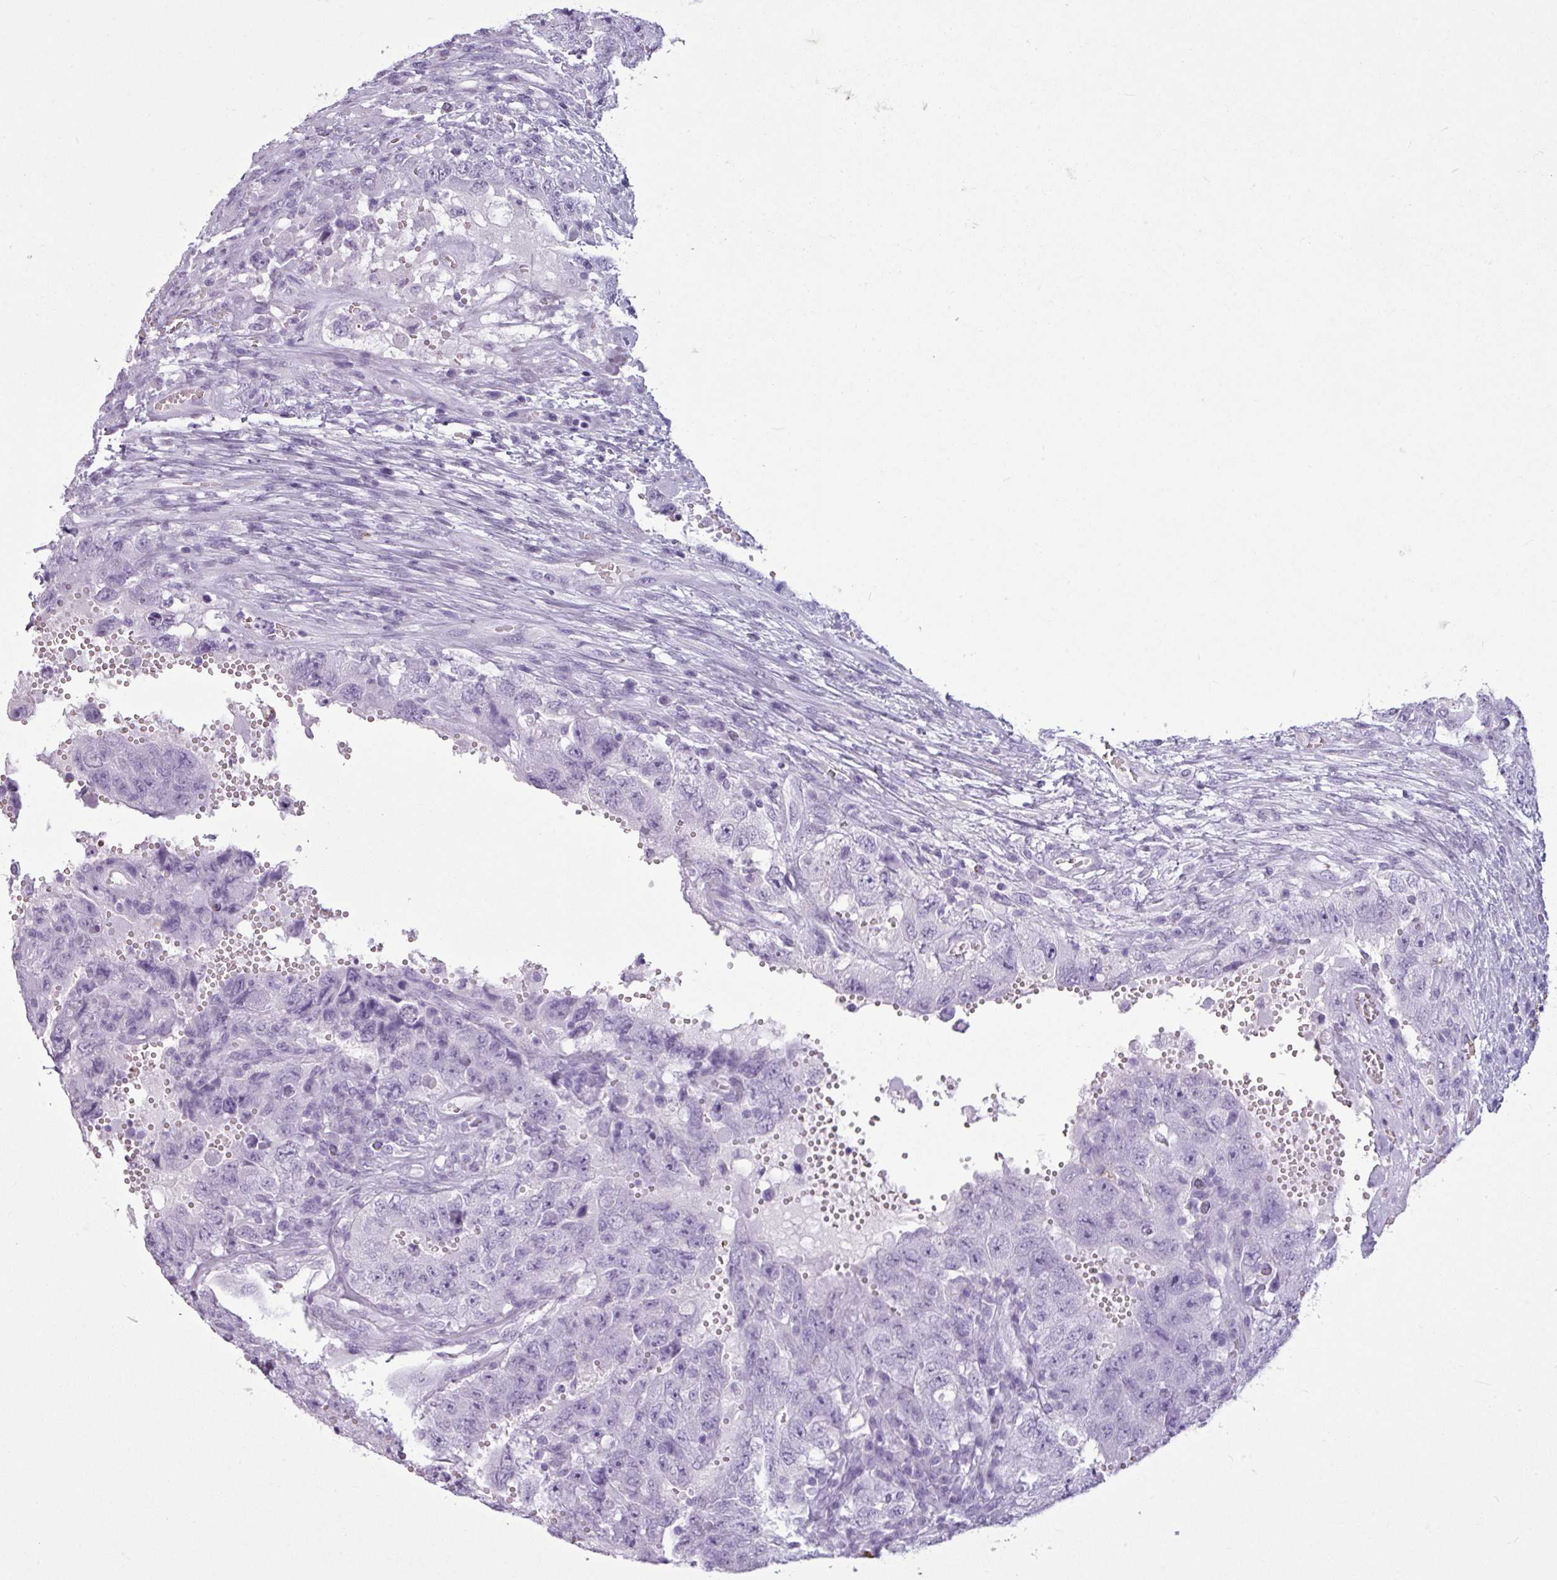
{"staining": {"intensity": "negative", "quantity": "none", "location": "none"}, "tissue": "testis cancer", "cell_type": "Tumor cells", "image_type": "cancer", "snomed": [{"axis": "morphology", "description": "Carcinoma, Embryonal, NOS"}, {"axis": "topography", "description": "Testis"}], "caption": "Testis cancer was stained to show a protein in brown. There is no significant positivity in tumor cells. (Brightfield microscopy of DAB (3,3'-diaminobenzidine) immunohistochemistry at high magnification).", "gene": "AMY1B", "patient": {"sex": "male", "age": 26}}